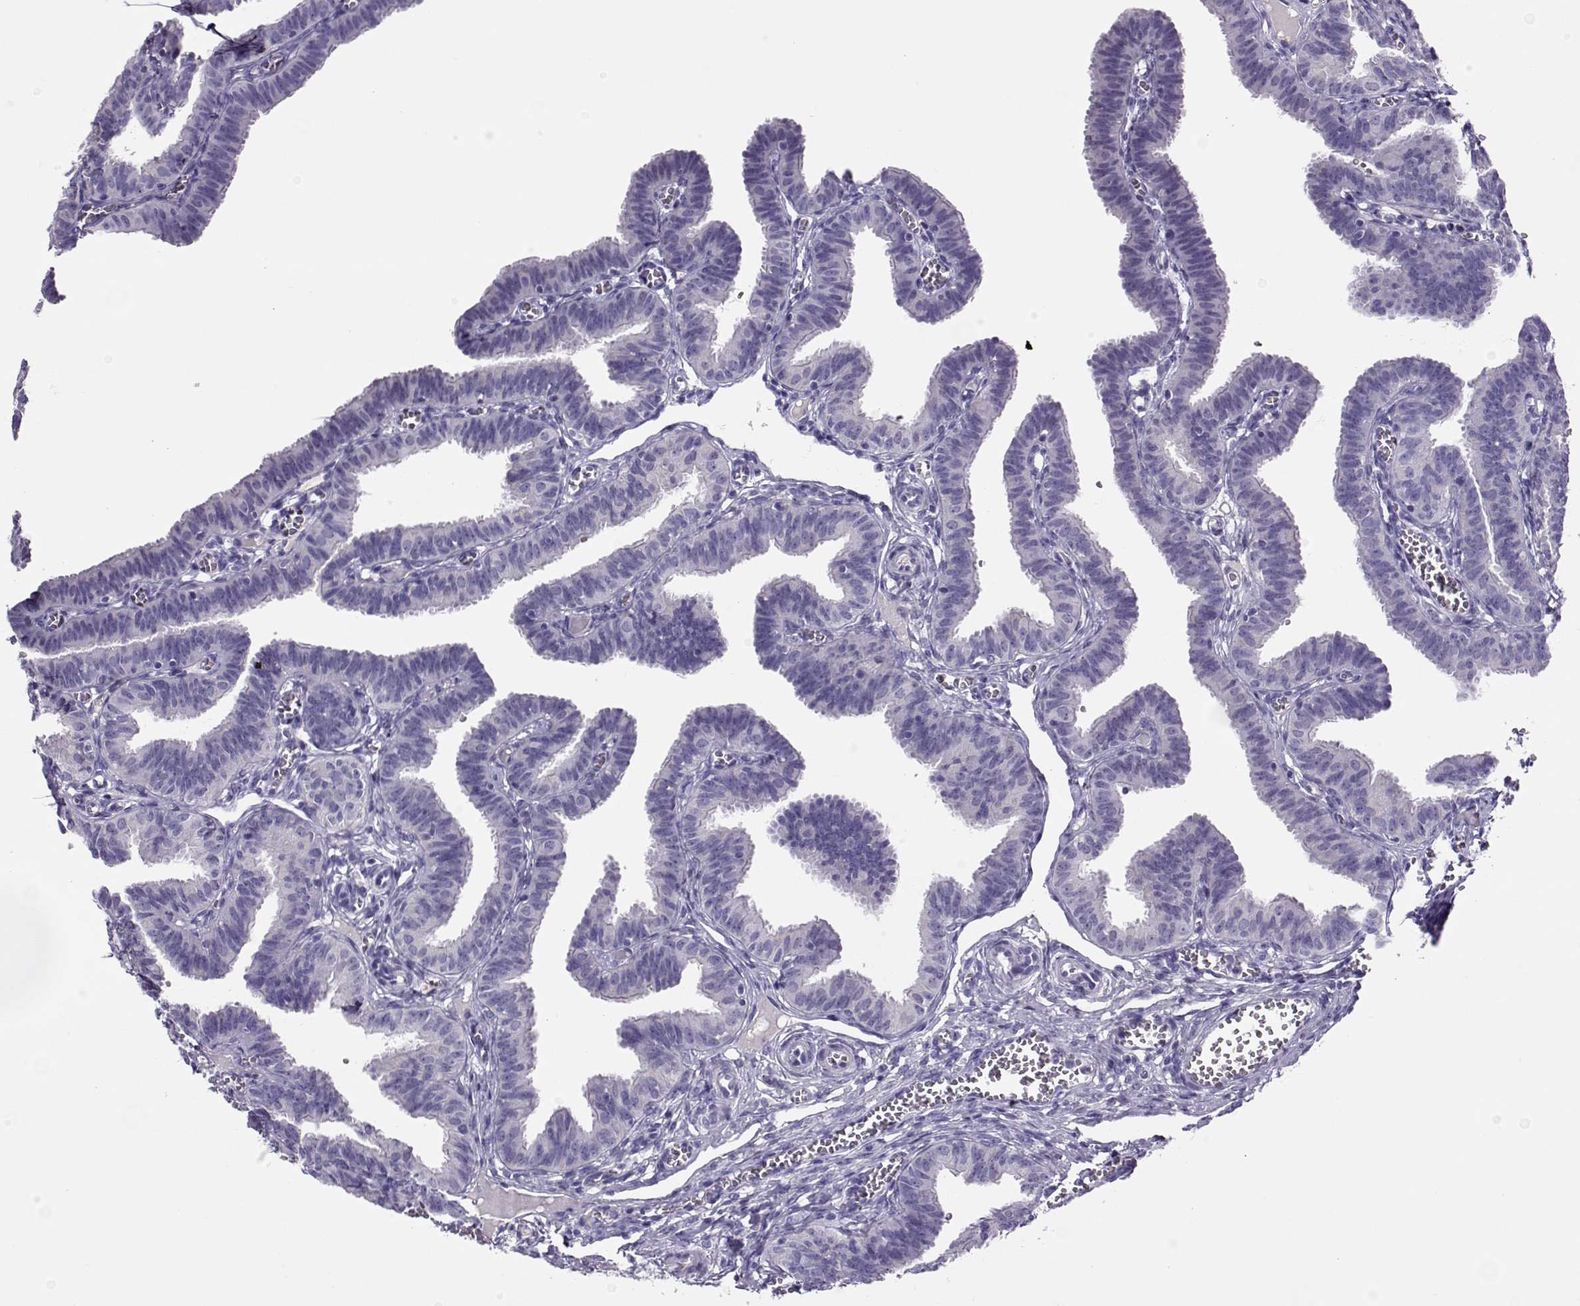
{"staining": {"intensity": "negative", "quantity": "none", "location": "none"}, "tissue": "fallopian tube", "cell_type": "Glandular cells", "image_type": "normal", "snomed": [{"axis": "morphology", "description": "Normal tissue, NOS"}, {"axis": "topography", "description": "Fallopian tube"}], "caption": "Protein analysis of unremarkable fallopian tube reveals no significant positivity in glandular cells.", "gene": "LINGO1", "patient": {"sex": "female", "age": 25}}